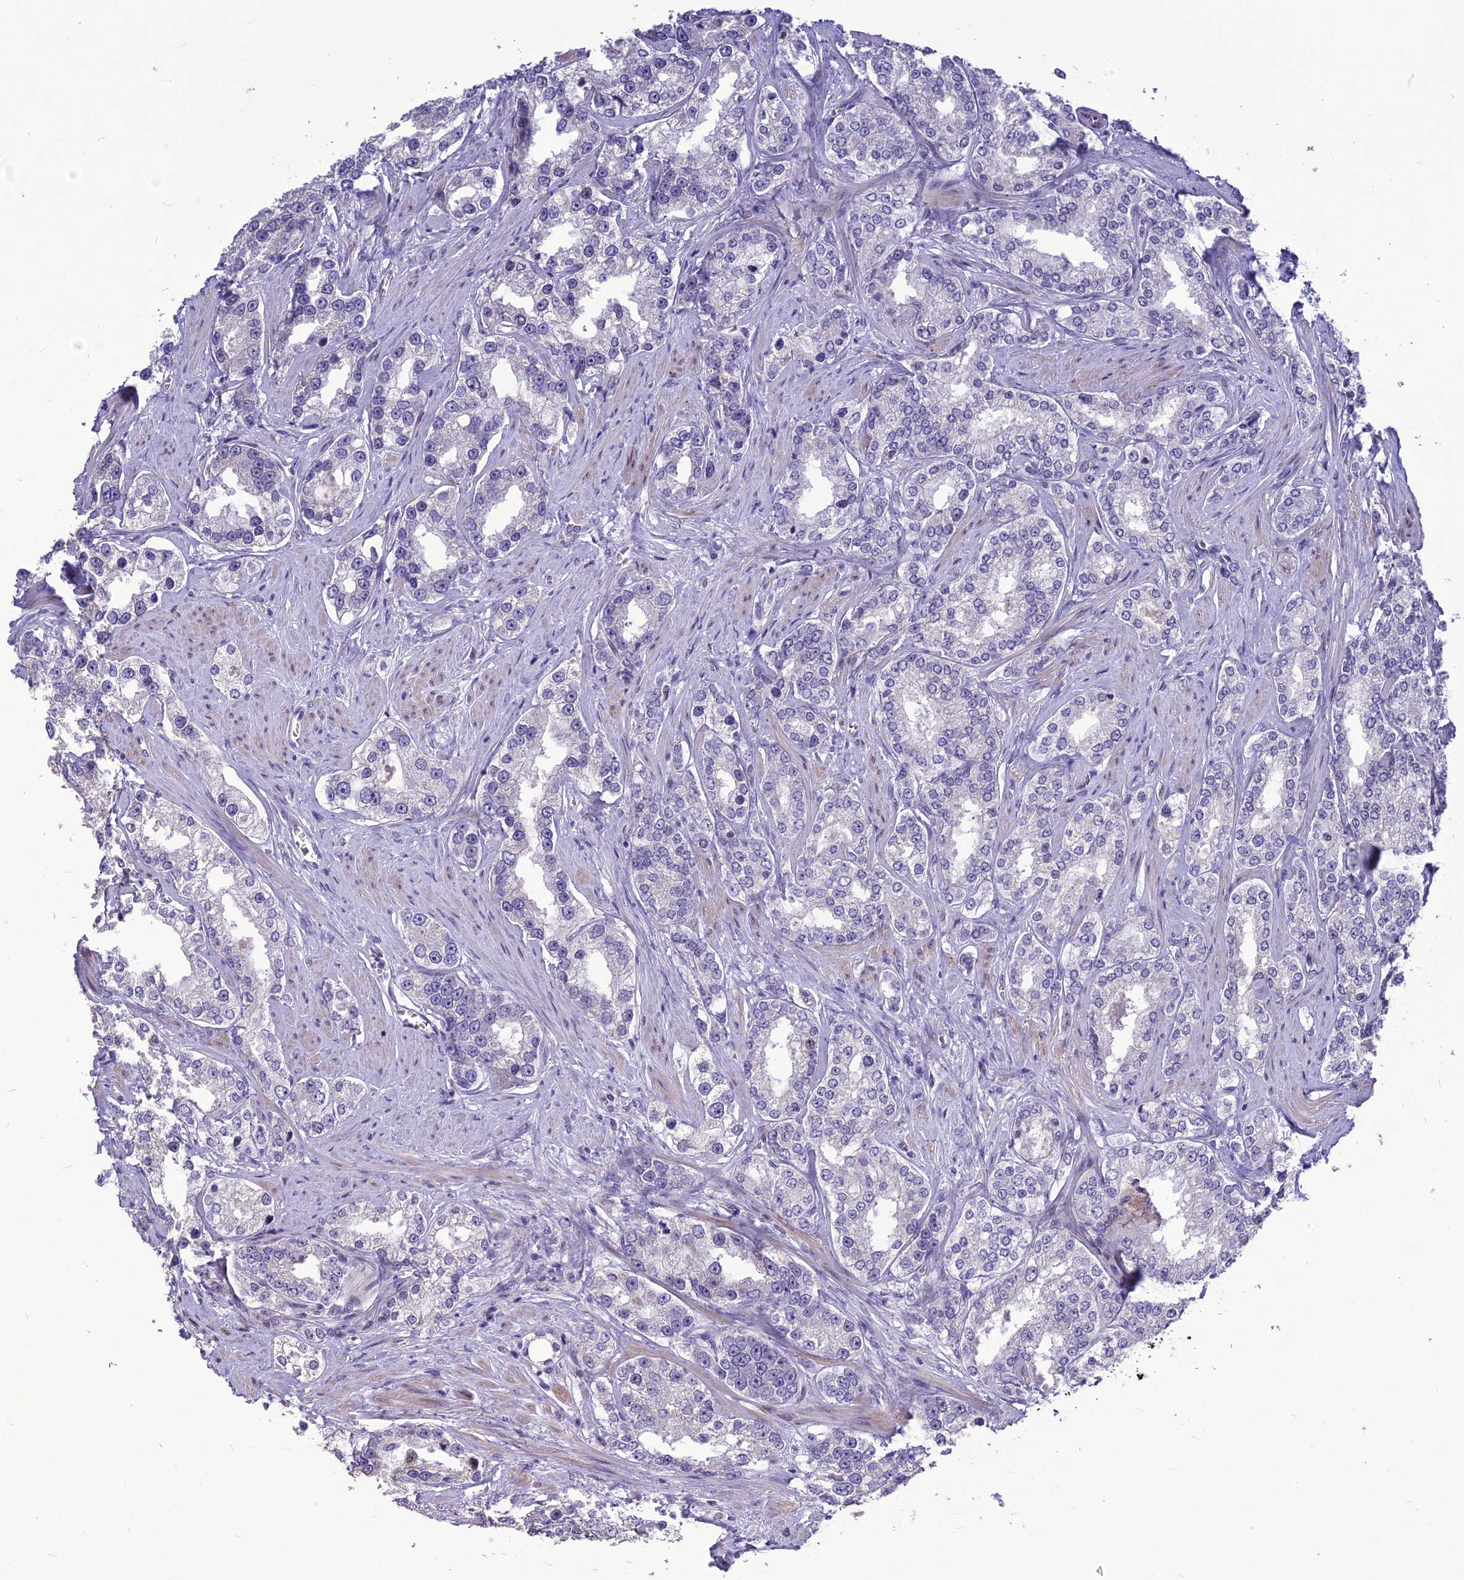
{"staining": {"intensity": "negative", "quantity": "none", "location": "none"}, "tissue": "prostate cancer", "cell_type": "Tumor cells", "image_type": "cancer", "snomed": [{"axis": "morphology", "description": "Normal tissue, NOS"}, {"axis": "morphology", "description": "Adenocarcinoma, High grade"}, {"axis": "topography", "description": "Prostate"}], "caption": "IHC image of prostate adenocarcinoma (high-grade) stained for a protein (brown), which demonstrates no expression in tumor cells.", "gene": "SPG21", "patient": {"sex": "male", "age": 83}}